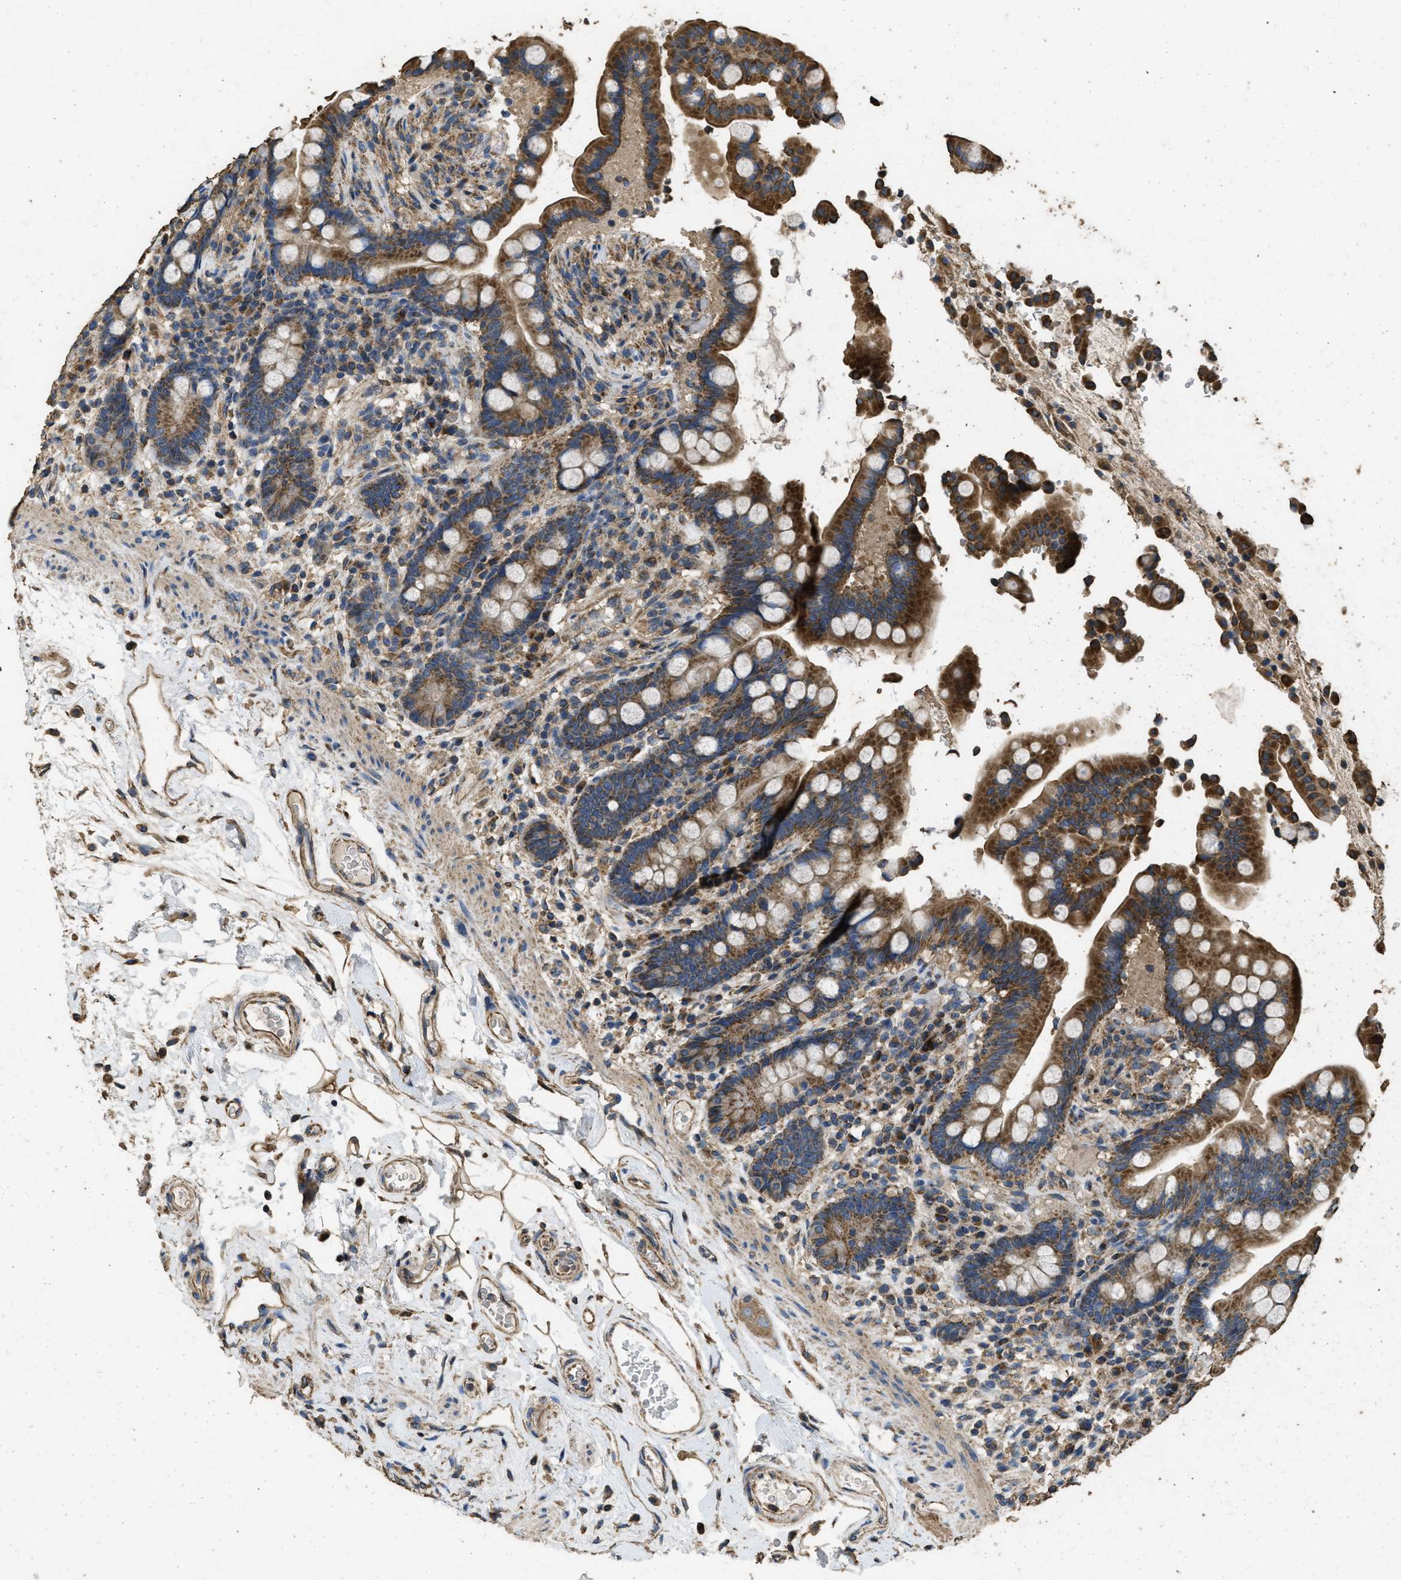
{"staining": {"intensity": "moderate", "quantity": "25%-75%", "location": "cytoplasmic/membranous"}, "tissue": "colon", "cell_type": "Endothelial cells", "image_type": "normal", "snomed": [{"axis": "morphology", "description": "Normal tissue, NOS"}, {"axis": "topography", "description": "Colon"}], "caption": "Brown immunohistochemical staining in normal human colon demonstrates moderate cytoplasmic/membranous staining in about 25%-75% of endothelial cells.", "gene": "CYRIA", "patient": {"sex": "male", "age": 73}}